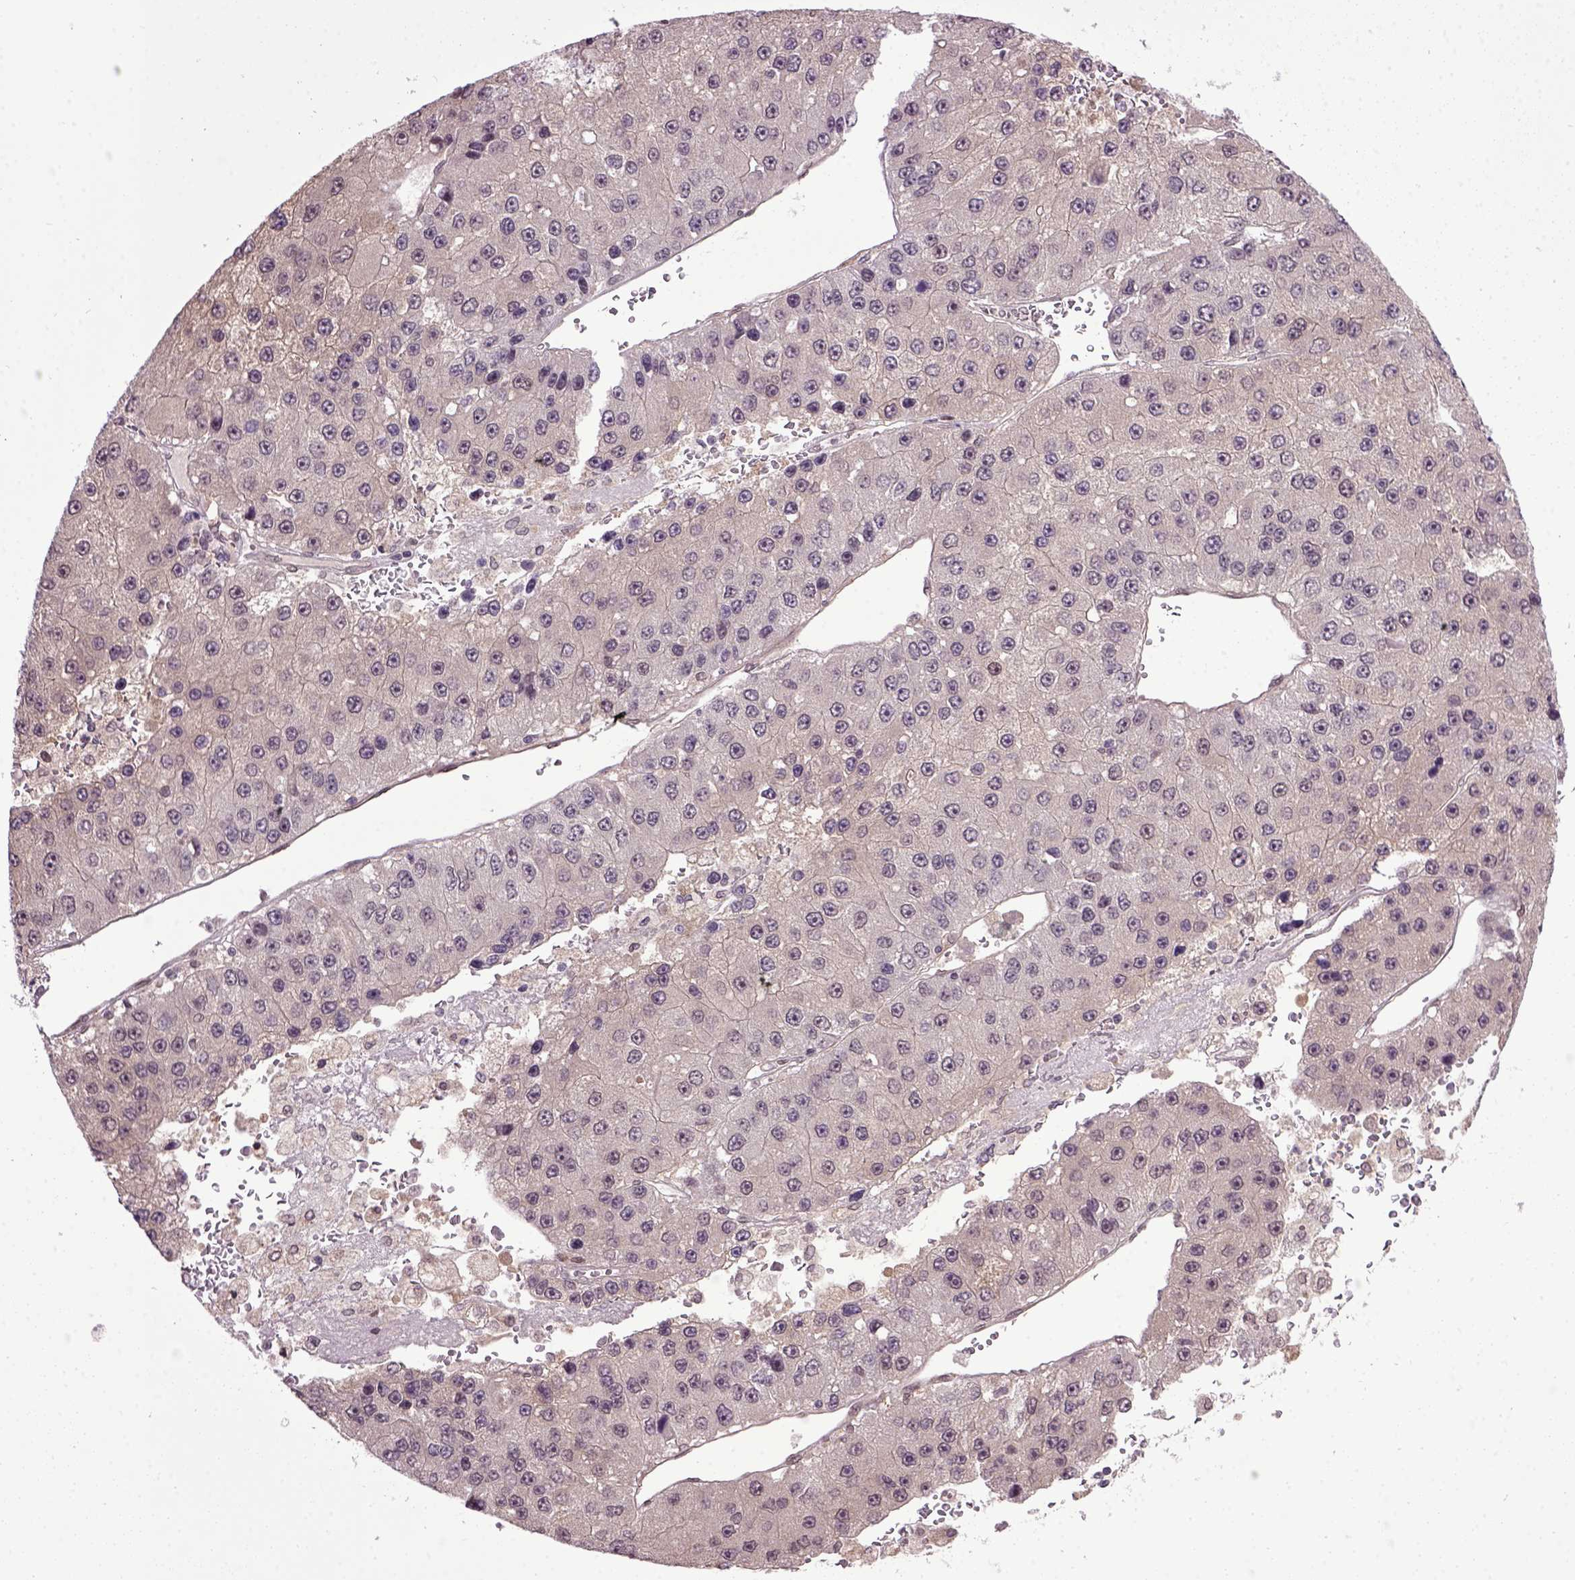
{"staining": {"intensity": "weak", "quantity": ">75%", "location": "cytoplasmic/membranous"}, "tissue": "liver cancer", "cell_type": "Tumor cells", "image_type": "cancer", "snomed": [{"axis": "morphology", "description": "Carcinoma, Hepatocellular, NOS"}, {"axis": "topography", "description": "Liver"}], "caption": "This photomicrograph demonstrates immunohistochemistry staining of liver cancer (hepatocellular carcinoma), with low weak cytoplasmic/membranous staining in approximately >75% of tumor cells.", "gene": "RAB43", "patient": {"sex": "female", "age": 73}}